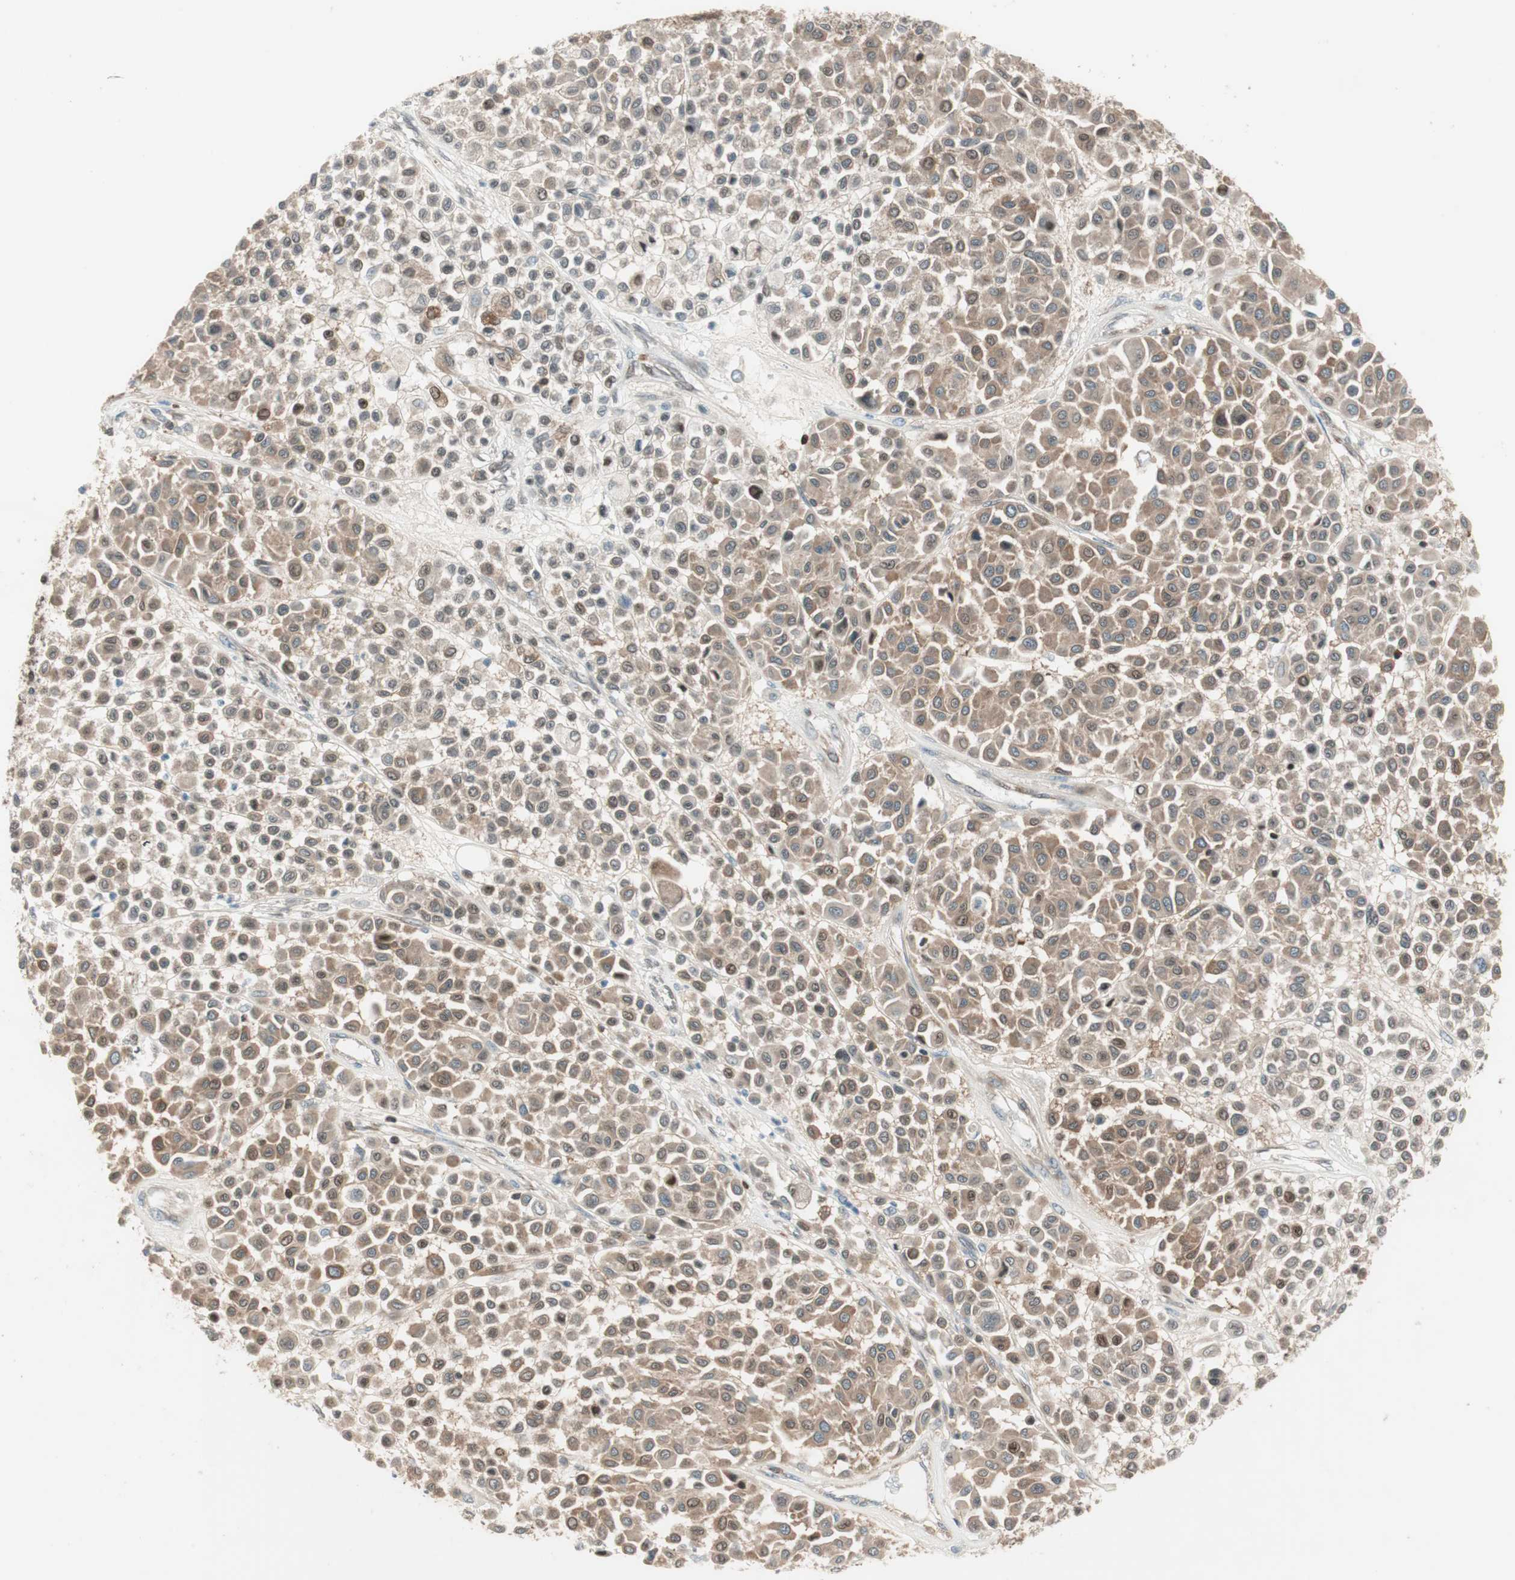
{"staining": {"intensity": "moderate", "quantity": ">75%", "location": "cytoplasmic/membranous,nuclear"}, "tissue": "melanoma", "cell_type": "Tumor cells", "image_type": "cancer", "snomed": [{"axis": "morphology", "description": "Malignant melanoma, Metastatic site"}, {"axis": "topography", "description": "Soft tissue"}], "caption": "Tumor cells display moderate cytoplasmic/membranous and nuclear staining in about >75% of cells in melanoma.", "gene": "BIN1", "patient": {"sex": "male", "age": 41}}